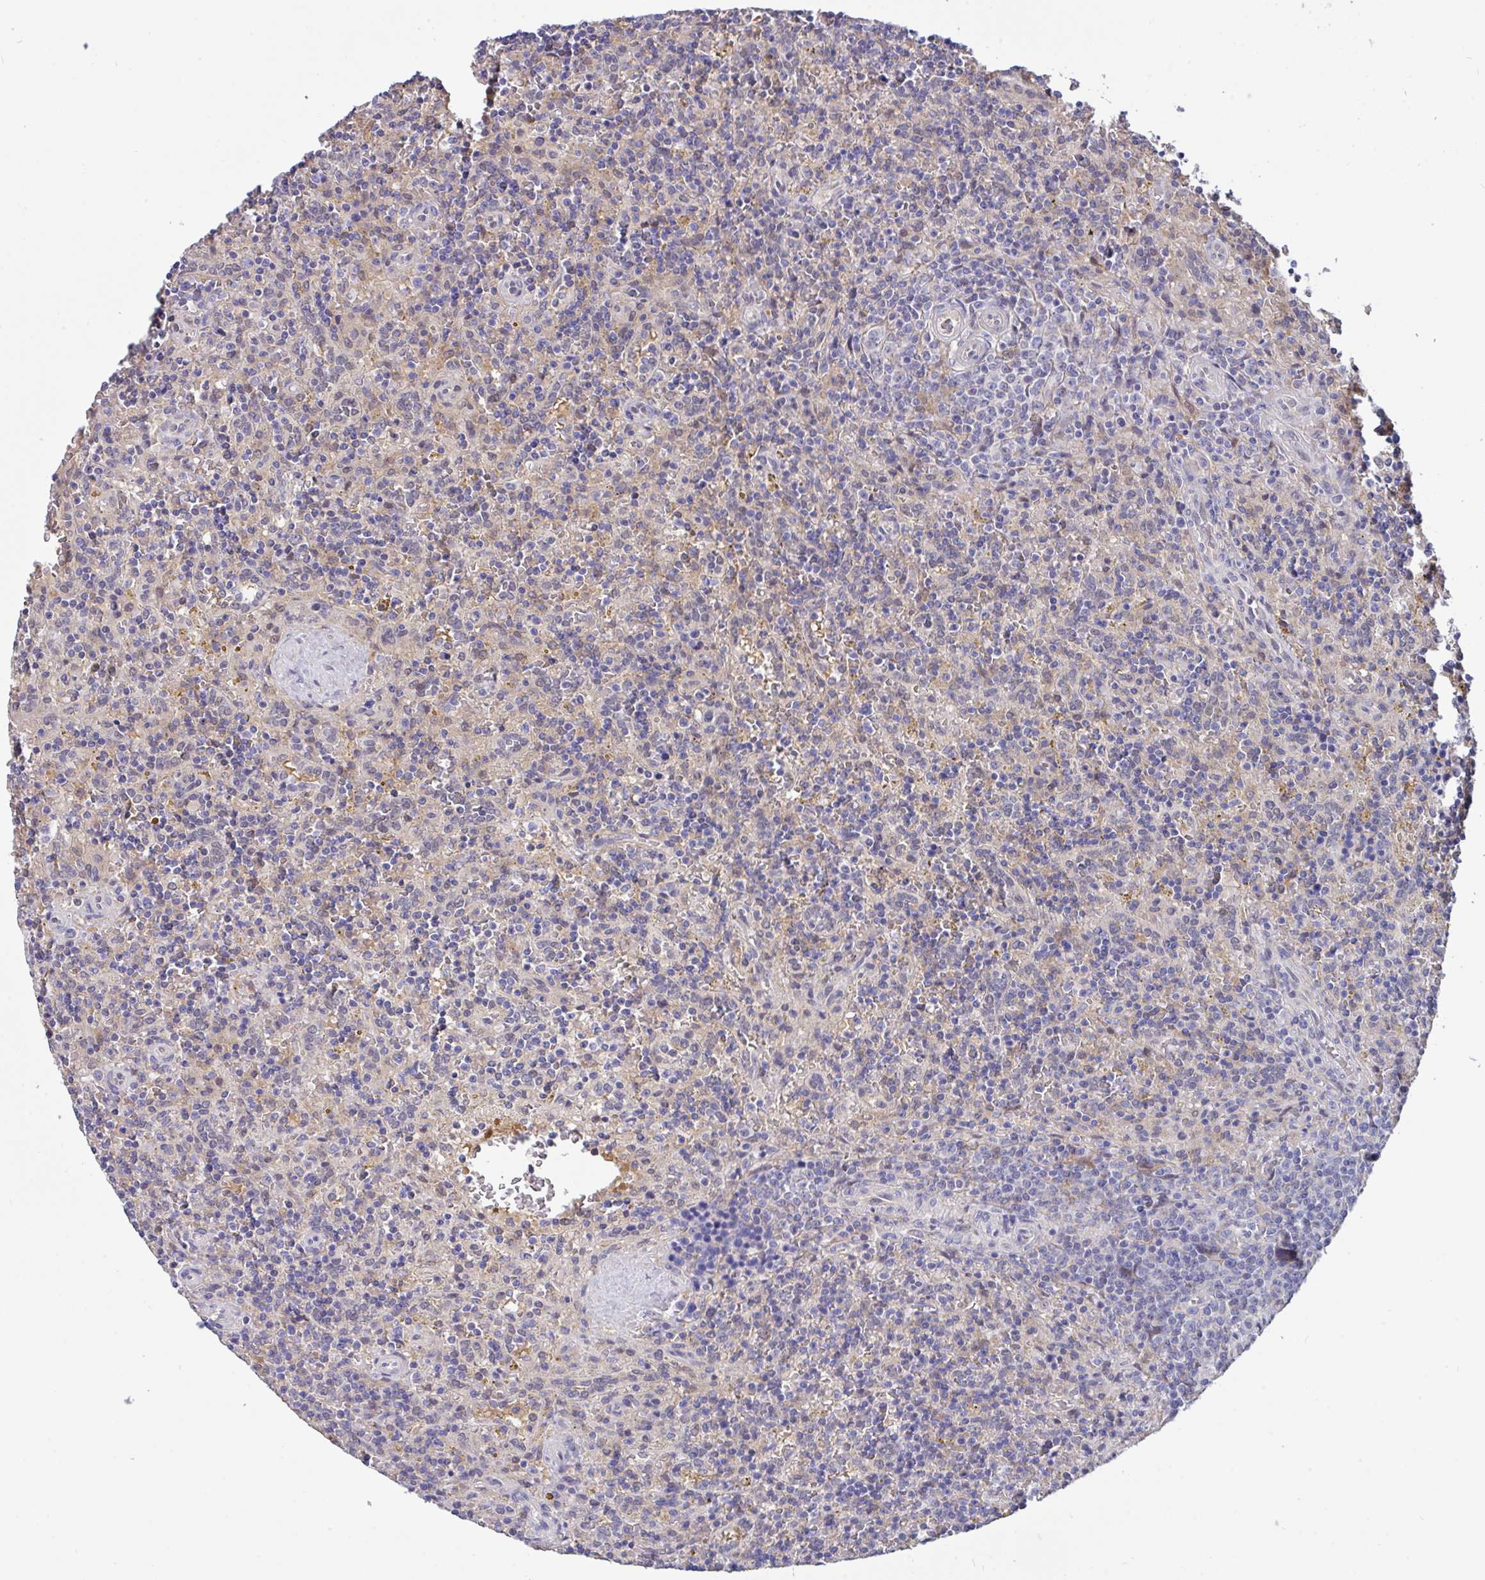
{"staining": {"intensity": "negative", "quantity": "none", "location": "none"}, "tissue": "lymphoma", "cell_type": "Tumor cells", "image_type": "cancer", "snomed": [{"axis": "morphology", "description": "Malignant lymphoma, non-Hodgkin's type, Low grade"}, {"axis": "topography", "description": "Spleen"}], "caption": "Immunohistochemistry histopathology image of neoplastic tissue: human malignant lymphoma, non-Hodgkin's type (low-grade) stained with DAB (3,3'-diaminobenzidine) demonstrates no significant protein positivity in tumor cells.", "gene": "L3HYPDH", "patient": {"sex": "male", "age": 67}}